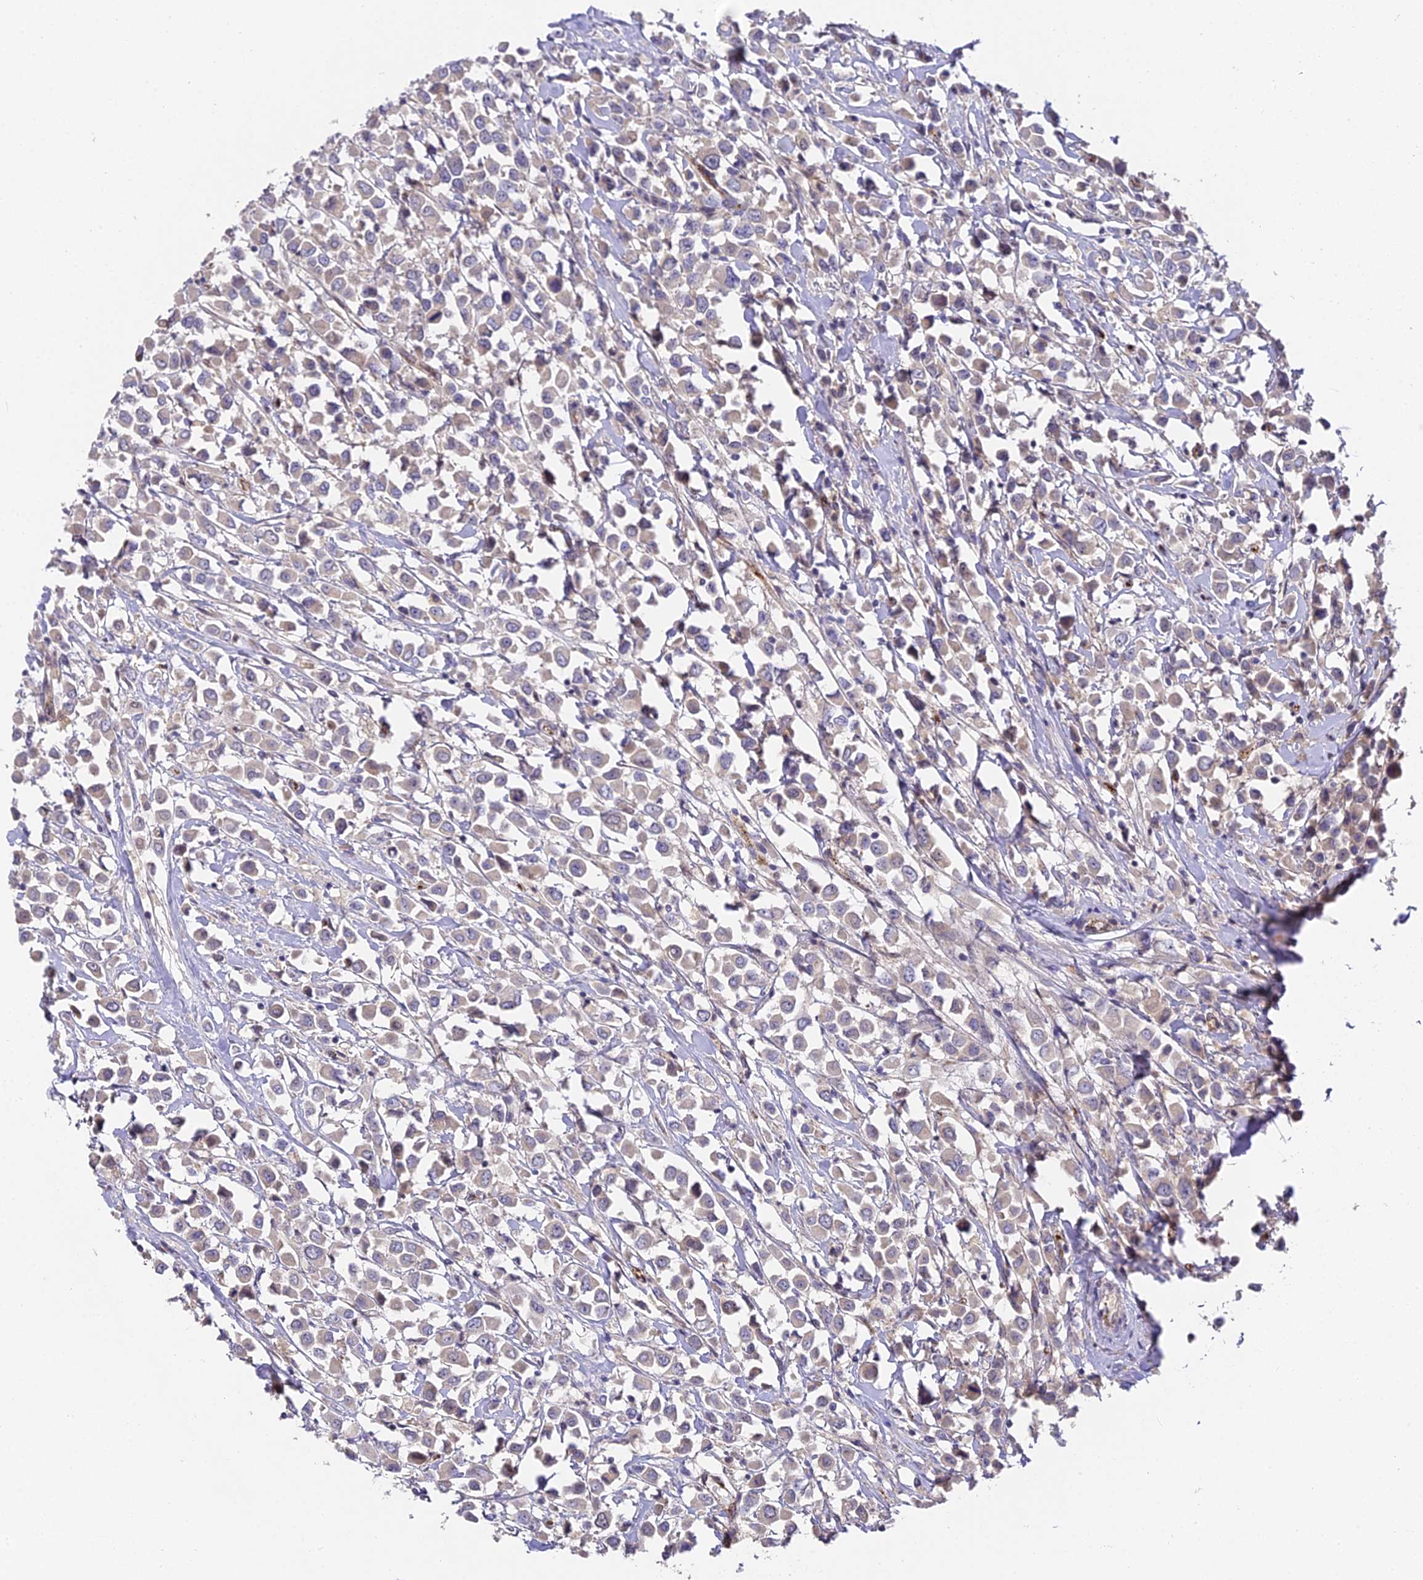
{"staining": {"intensity": "weak", "quantity": "<25%", "location": "cytoplasmic/membranous"}, "tissue": "breast cancer", "cell_type": "Tumor cells", "image_type": "cancer", "snomed": [{"axis": "morphology", "description": "Duct carcinoma"}, {"axis": "topography", "description": "Breast"}], "caption": "Micrograph shows no protein expression in tumor cells of breast infiltrating ductal carcinoma tissue.", "gene": "DNAAF10", "patient": {"sex": "female", "age": 61}}